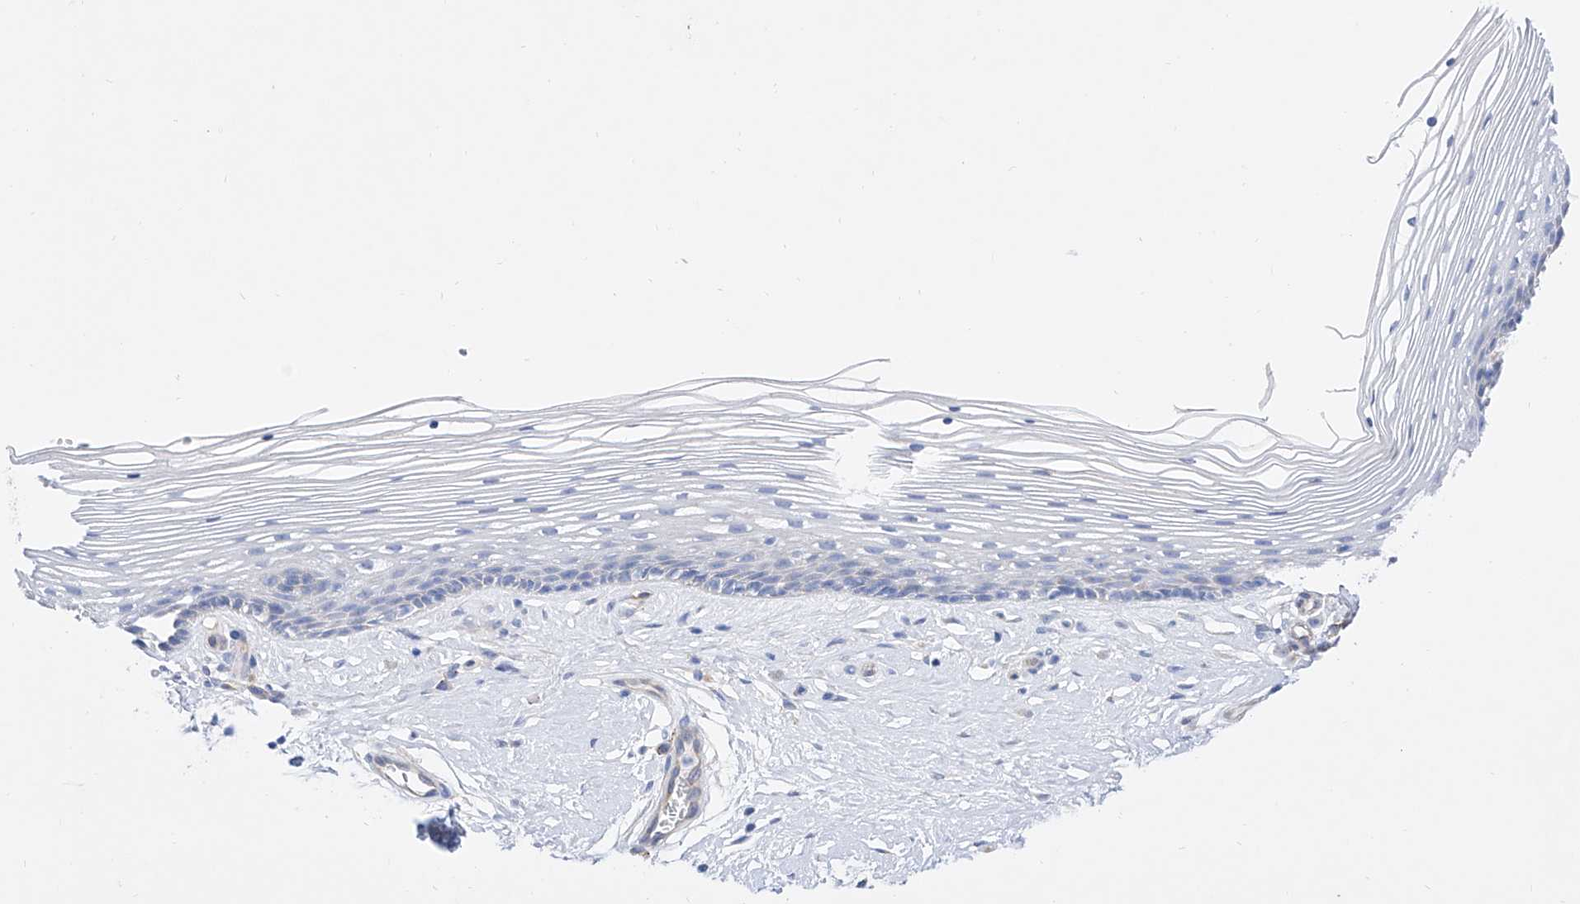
{"staining": {"intensity": "negative", "quantity": "none", "location": "none"}, "tissue": "vagina", "cell_type": "Squamous epithelial cells", "image_type": "normal", "snomed": [{"axis": "morphology", "description": "Normal tissue, NOS"}, {"axis": "topography", "description": "Vagina"}], "caption": "A high-resolution photomicrograph shows immunohistochemistry staining of normal vagina, which displays no significant expression in squamous epithelial cells. The staining was performed using DAB (3,3'-diaminobenzidine) to visualize the protein expression in brown, while the nuclei were stained in blue with hematoxylin (Magnification: 20x).", "gene": "ZNF653", "patient": {"sex": "female", "age": 46}}